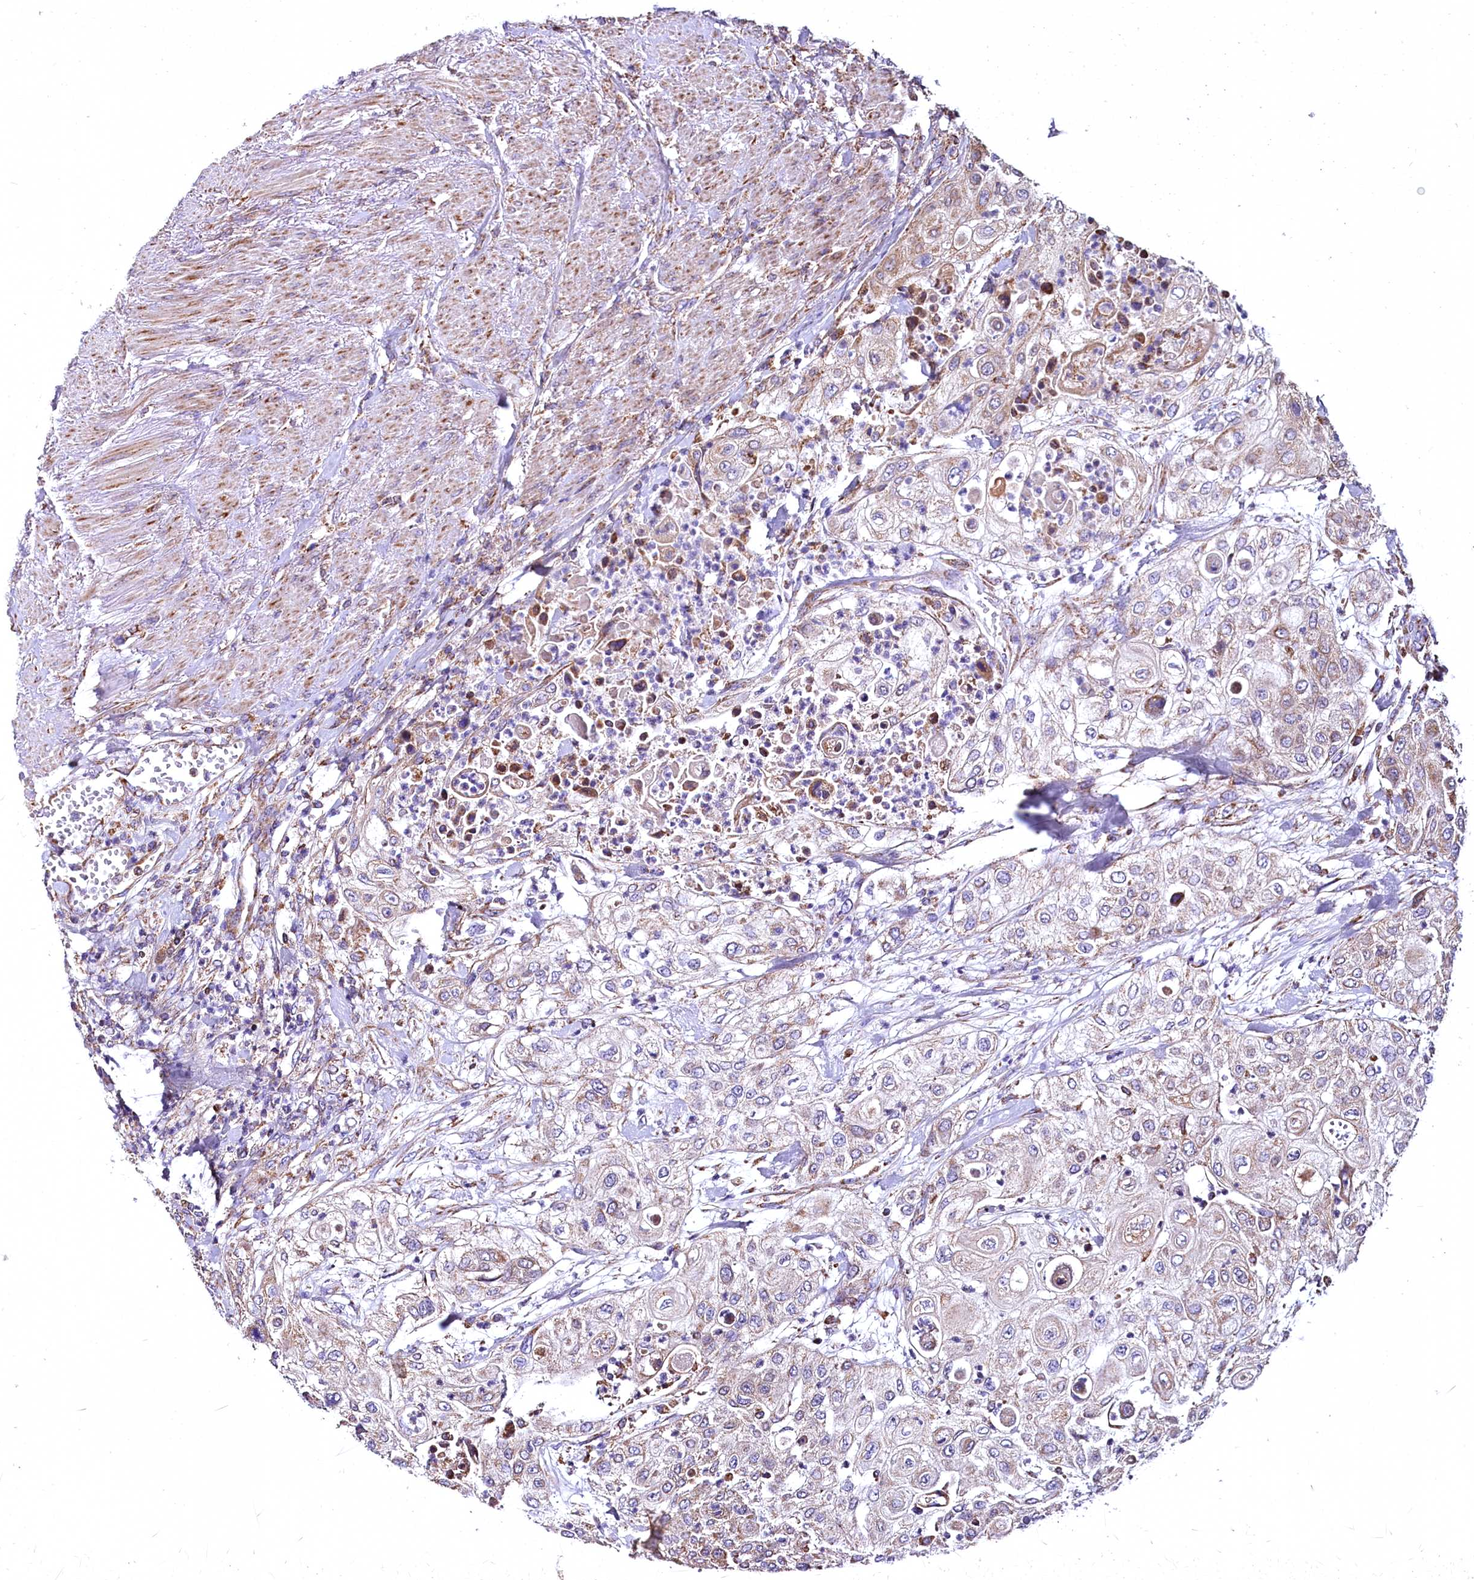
{"staining": {"intensity": "weak", "quantity": "<25%", "location": "cytoplasmic/membranous"}, "tissue": "urothelial cancer", "cell_type": "Tumor cells", "image_type": "cancer", "snomed": [{"axis": "morphology", "description": "Urothelial carcinoma, High grade"}, {"axis": "topography", "description": "Urinary bladder"}], "caption": "Urothelial carcinoma (high-grade) was stained to show a protein in brown. There is no significant staining in tumor cells. The staining was performed using DAB (3,3'-diaminobenzidine) to visualize the protein expression in brown, while the nuclei were stained in blue with hematoxylin (Magnification: 20x).", "gene": "NUDT15", "patient": {"sex": "female", "age": 79}}